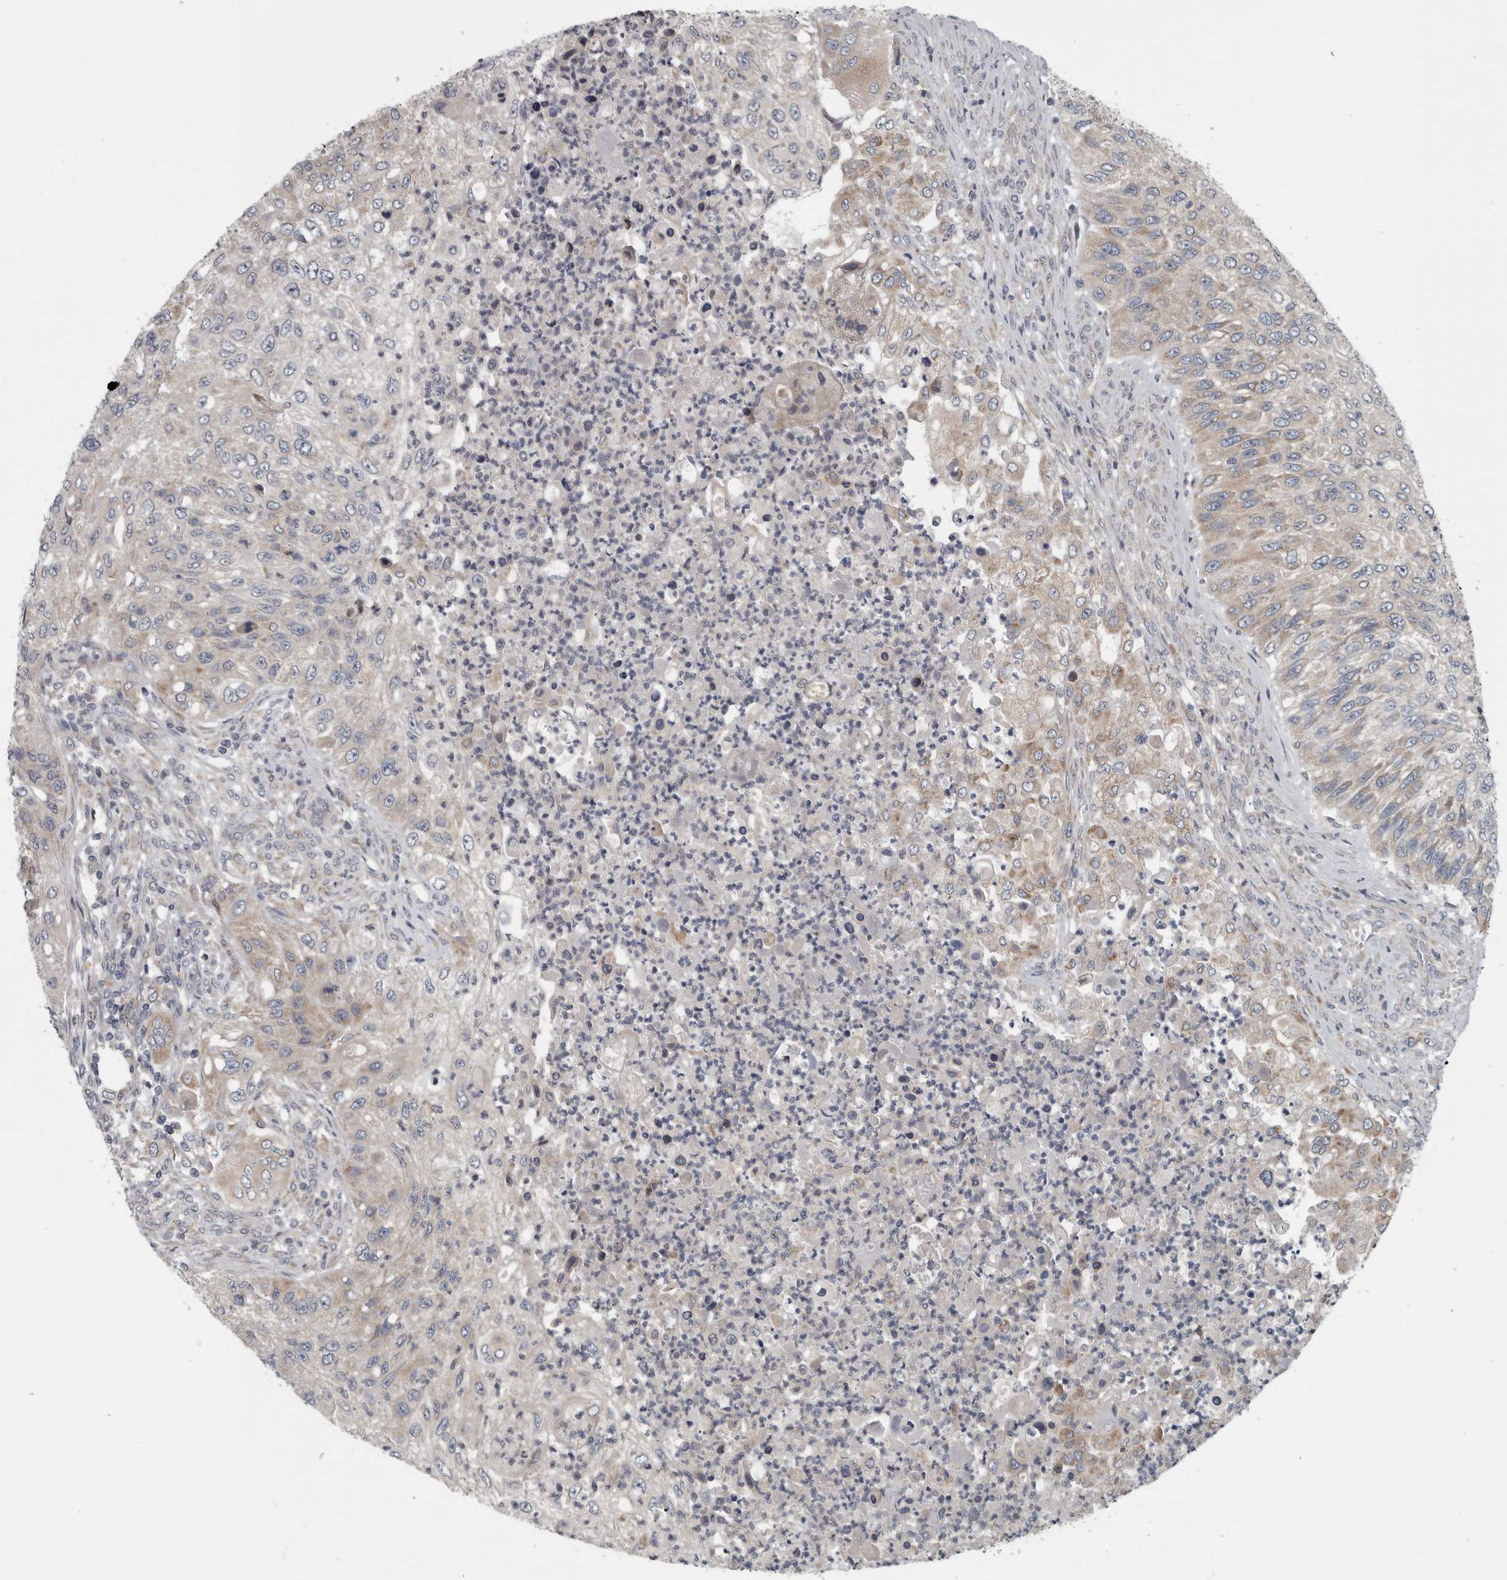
{"staining": {"intensity": "weak", "quantity": "25%-75%", "location": "cytoplasmic/membranous"}, "tissue": "urothelial cancer", "cell_type": "Tumor cells", "image_type": "cancer", "snomed": [{"axis": "morphology", "description": "Urothelial carcinoma, High grade"}, {"axis": "topography", "description": "Urinary bladder"}], "caption": "There is low levels of weak cytoplasmic/membranous staining in tumor cells of high-grade urothelial carcinoma, as demonstrated by immunohistochemical staining (brown color).", "gene": "TMEM199", "patient": {"sex": "female", "age": 60}}